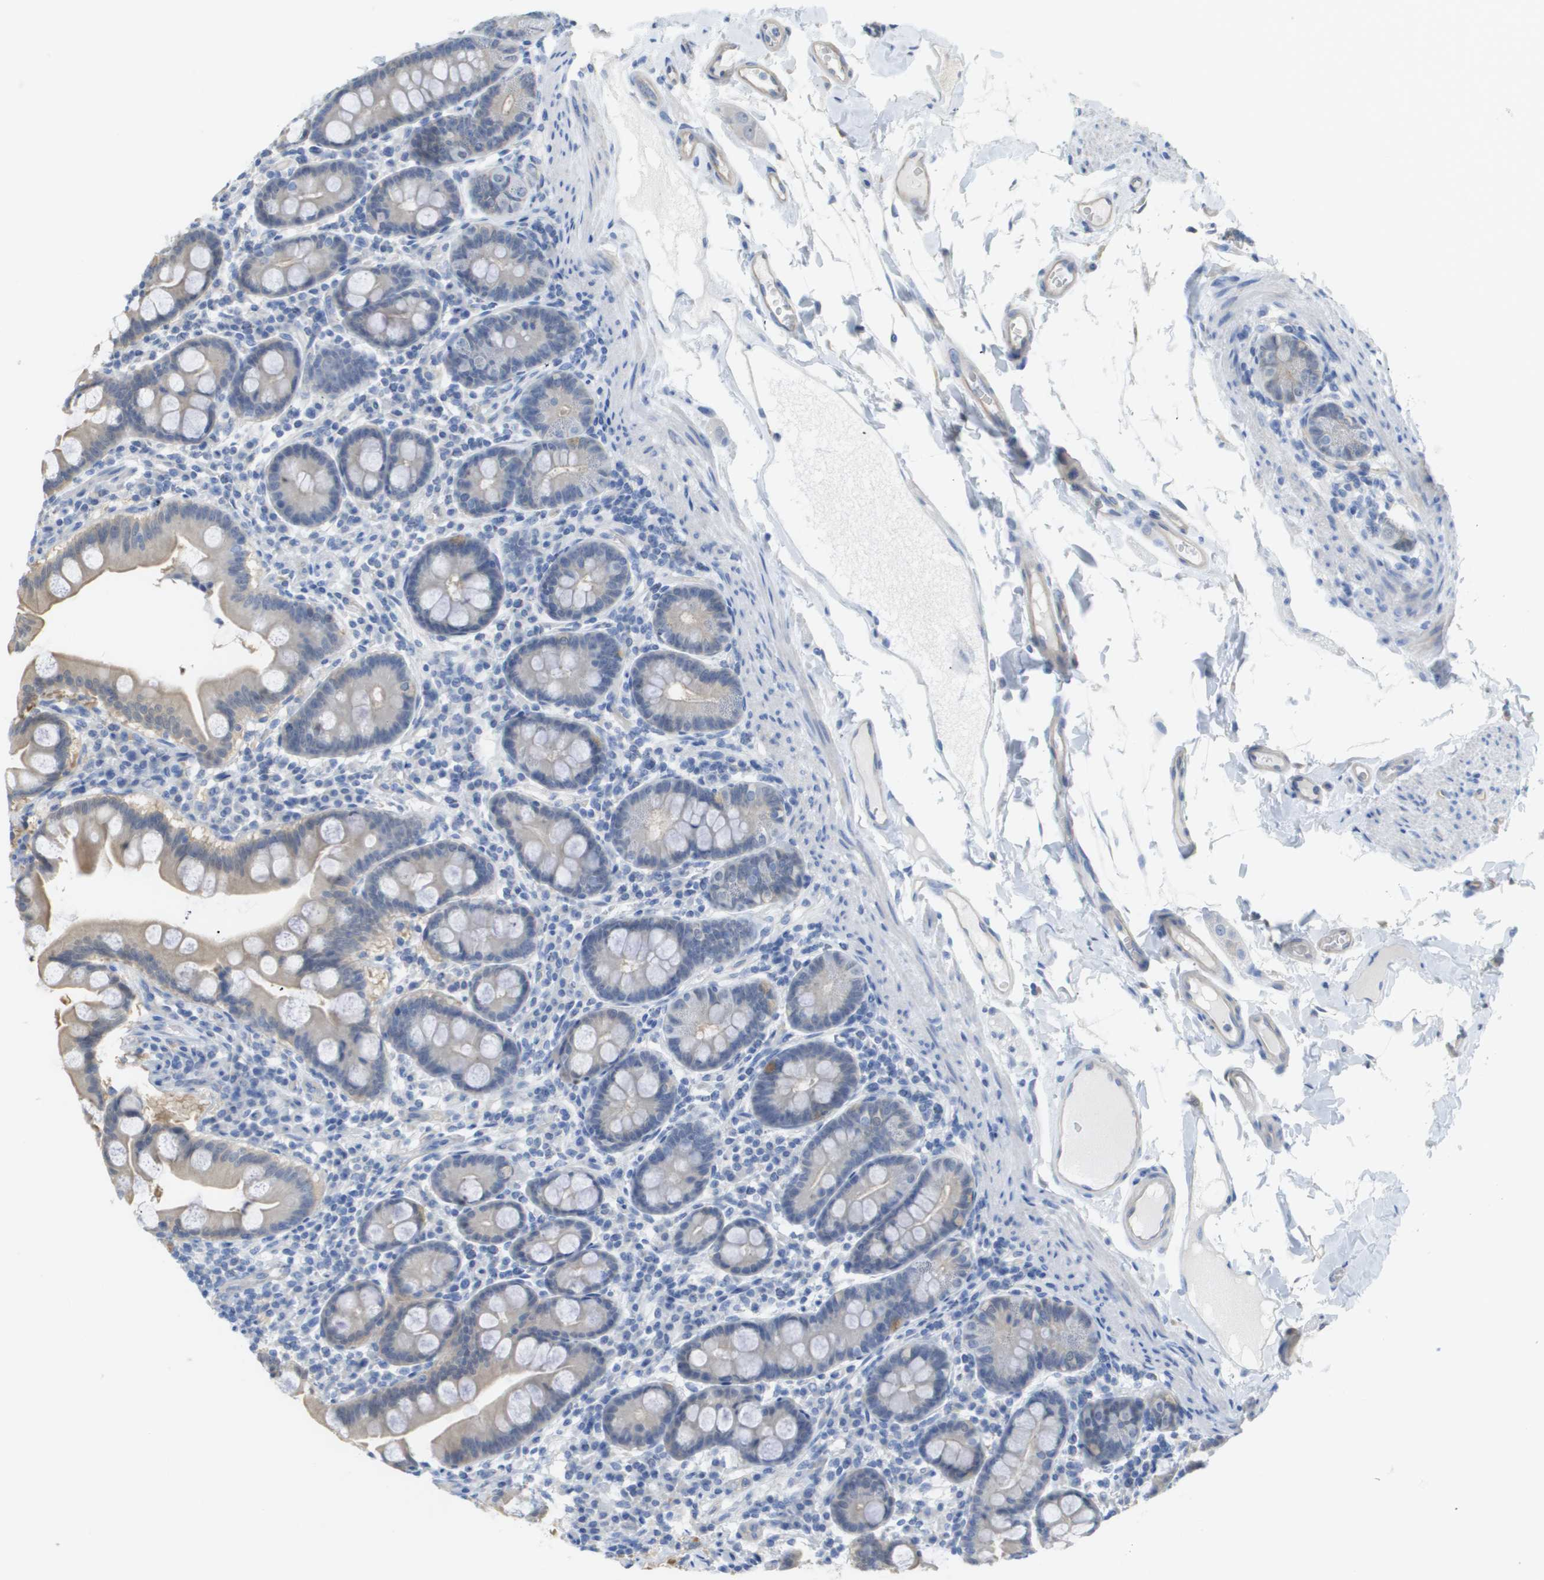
{"staining": {"intensity": "weak", "quantity": "<25%", "location": "cytoplasmic/membranous"}, "tissue": "duodenum", "cell_type": "Glandular cells", "image_type": "normal", "snomed": [{"axis": "morphology", "description": "Normal tissue, NOS"}, {"axis": "topography", "description": "Duodenum"}], "caption": "A high-resolution image shows immunohistochemistry staining of benign duodenum, which displays no significant expression in glandular cells. (DAB immunohistochemistry, high magnification).", "gene": "MYL3", "patient": {"sex": "male", "age": 50}}